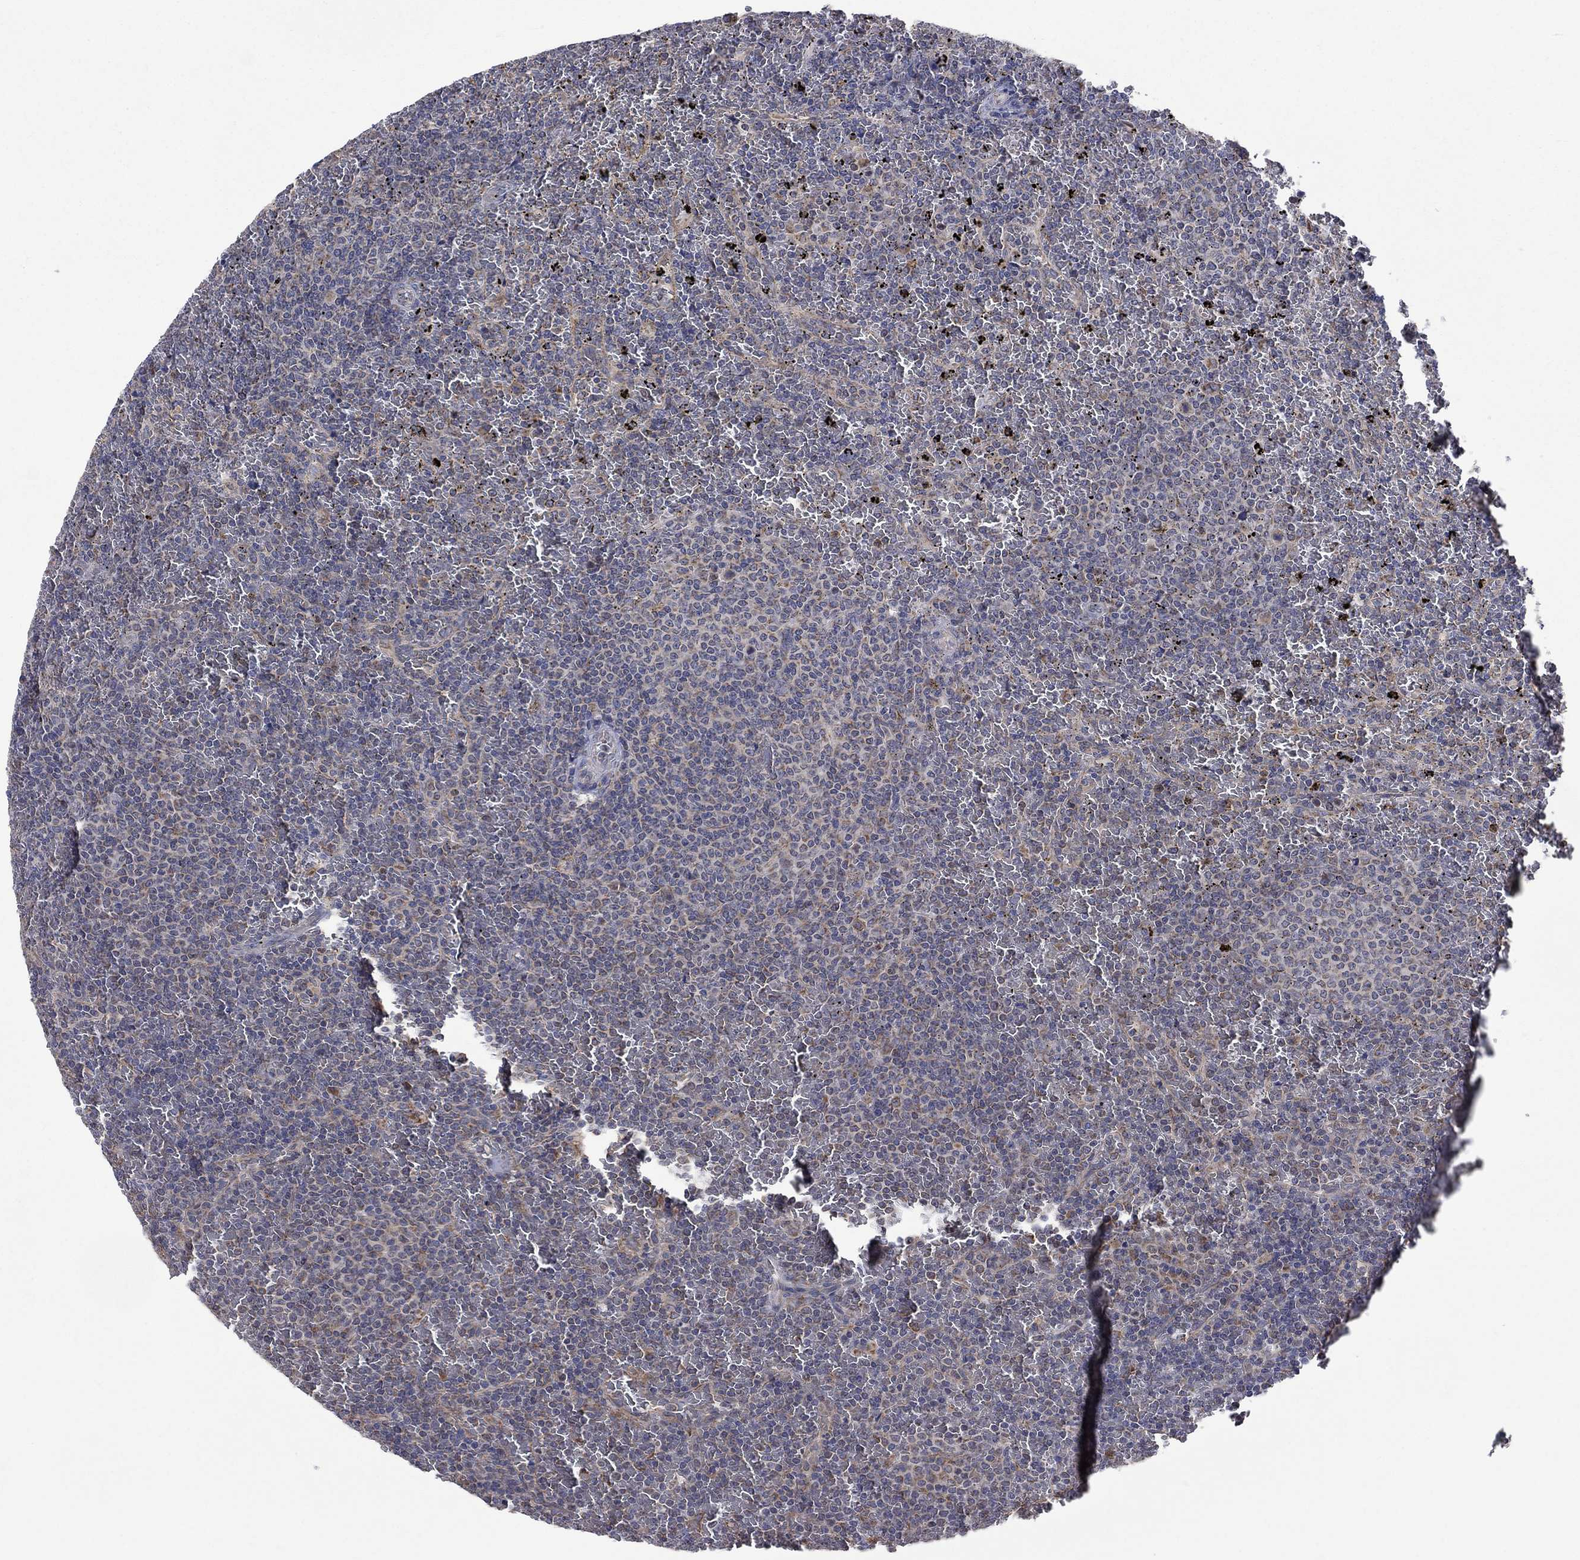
{"staining": {"intensity": "moderate", "quantity": "<25%", "location": "cytoplasmic/membranous"}, "tissue": "lymphoma", "cell_type": "Tumor cells", "image_type": "cancer", "snomed": [{"axis": "morphology", "description": "Malignant lymphoma, non-Hodgkin's type, Low grade"}, {"axis": "topography", "description": "Spleen"}], "caption": "Immunohistochemistry image of human lymphoma stained for a protein (brown), which shows low levels of moderate cytoplasmic/membranous staining in approximately <25% of tumor cells.", "gene": "FURIN", "patient": {"sex": "female", "age": 77}}